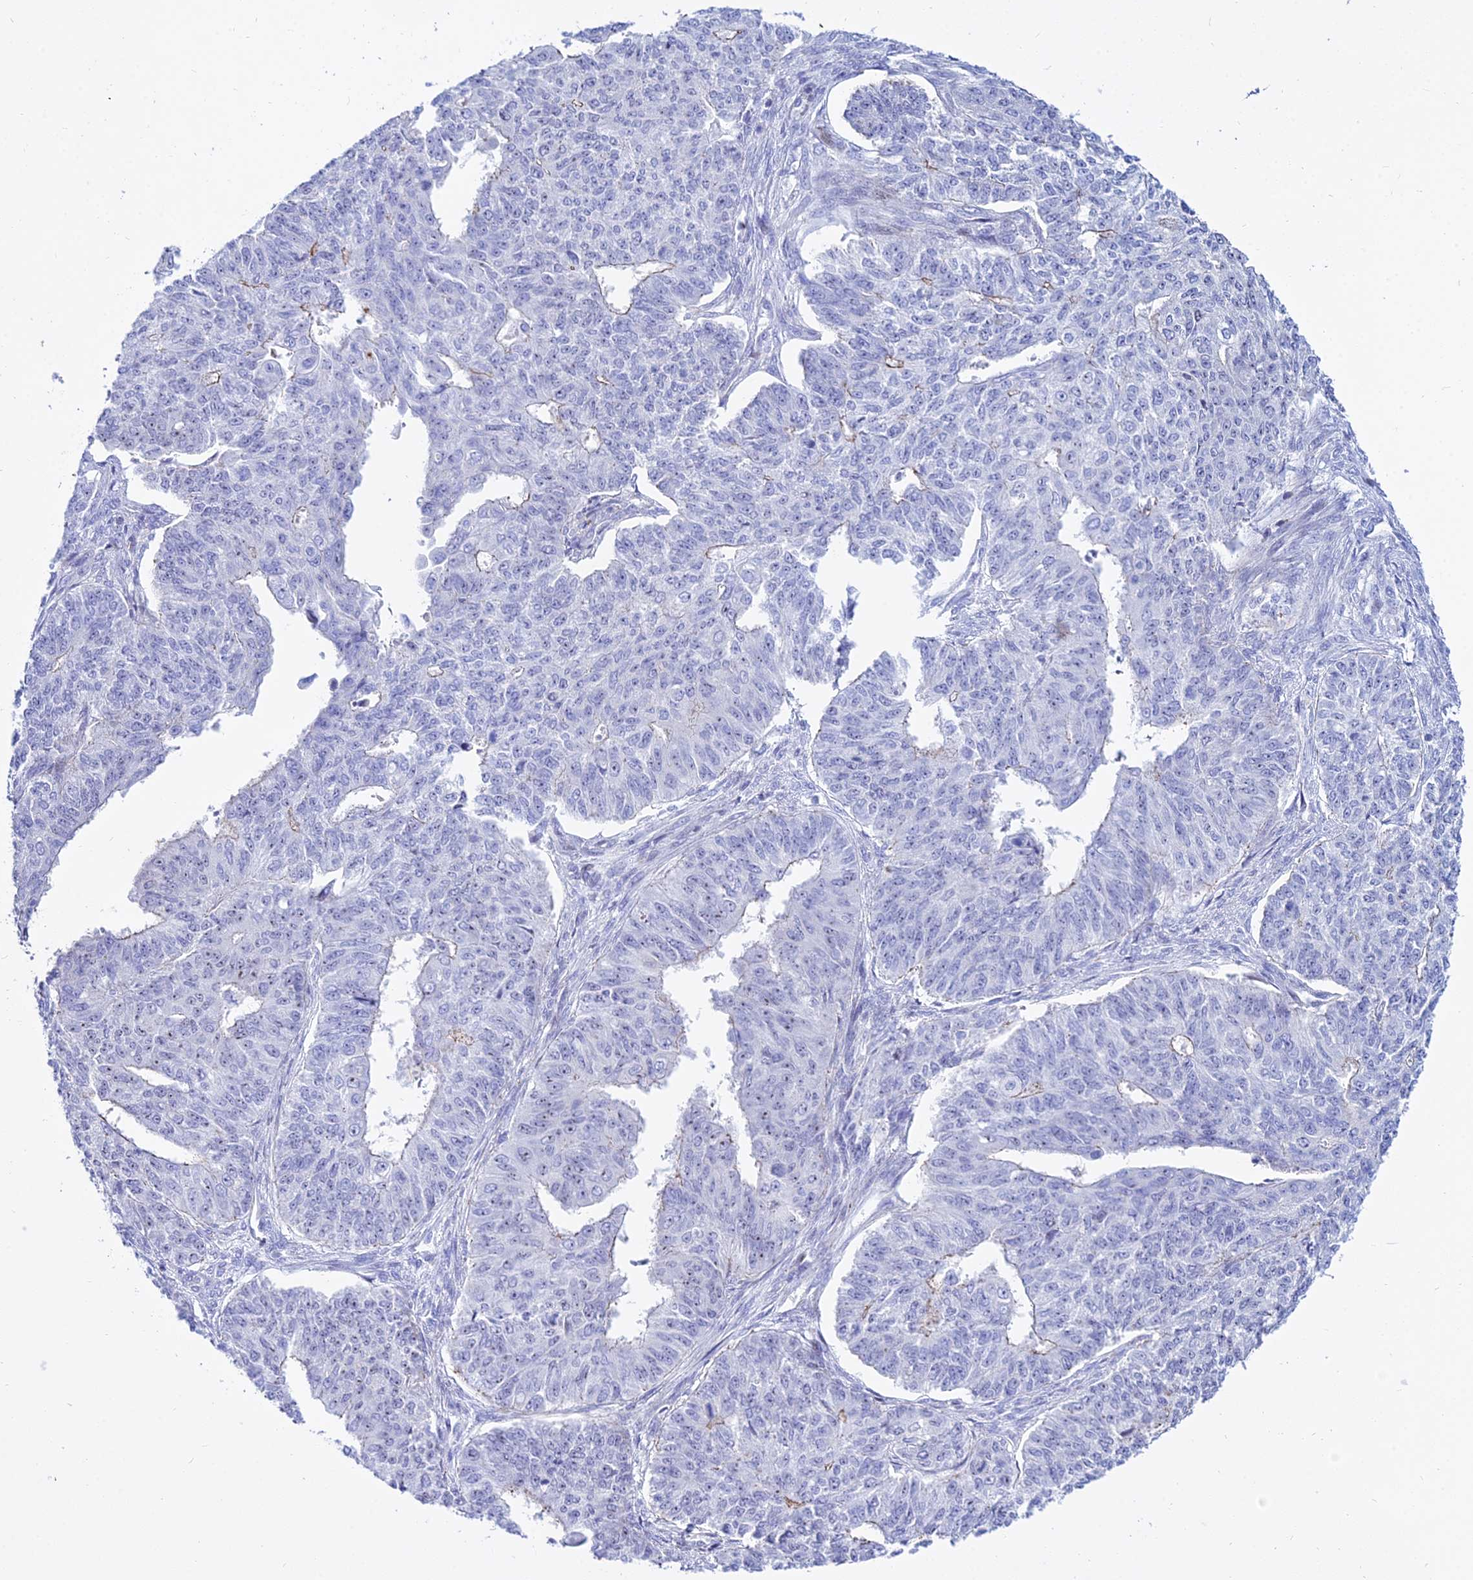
{"staining": {"intensity": "negative", "quantity": "none", "location": "none"}, "tissue": "endometrial cancer", "cell_type": "Tumor cells", "image_type": "cancer", "snomed": [{"axis": "morphology", "description": "Adenocarcinoma, NOS"}, {"axis": "topography", "description": "Endometrium"}], "caption": "IHC of endometrial cancer displays no staining in tumor cells.", "gene": "DLX1", "patient": {"sex": "female", "age": 32}}